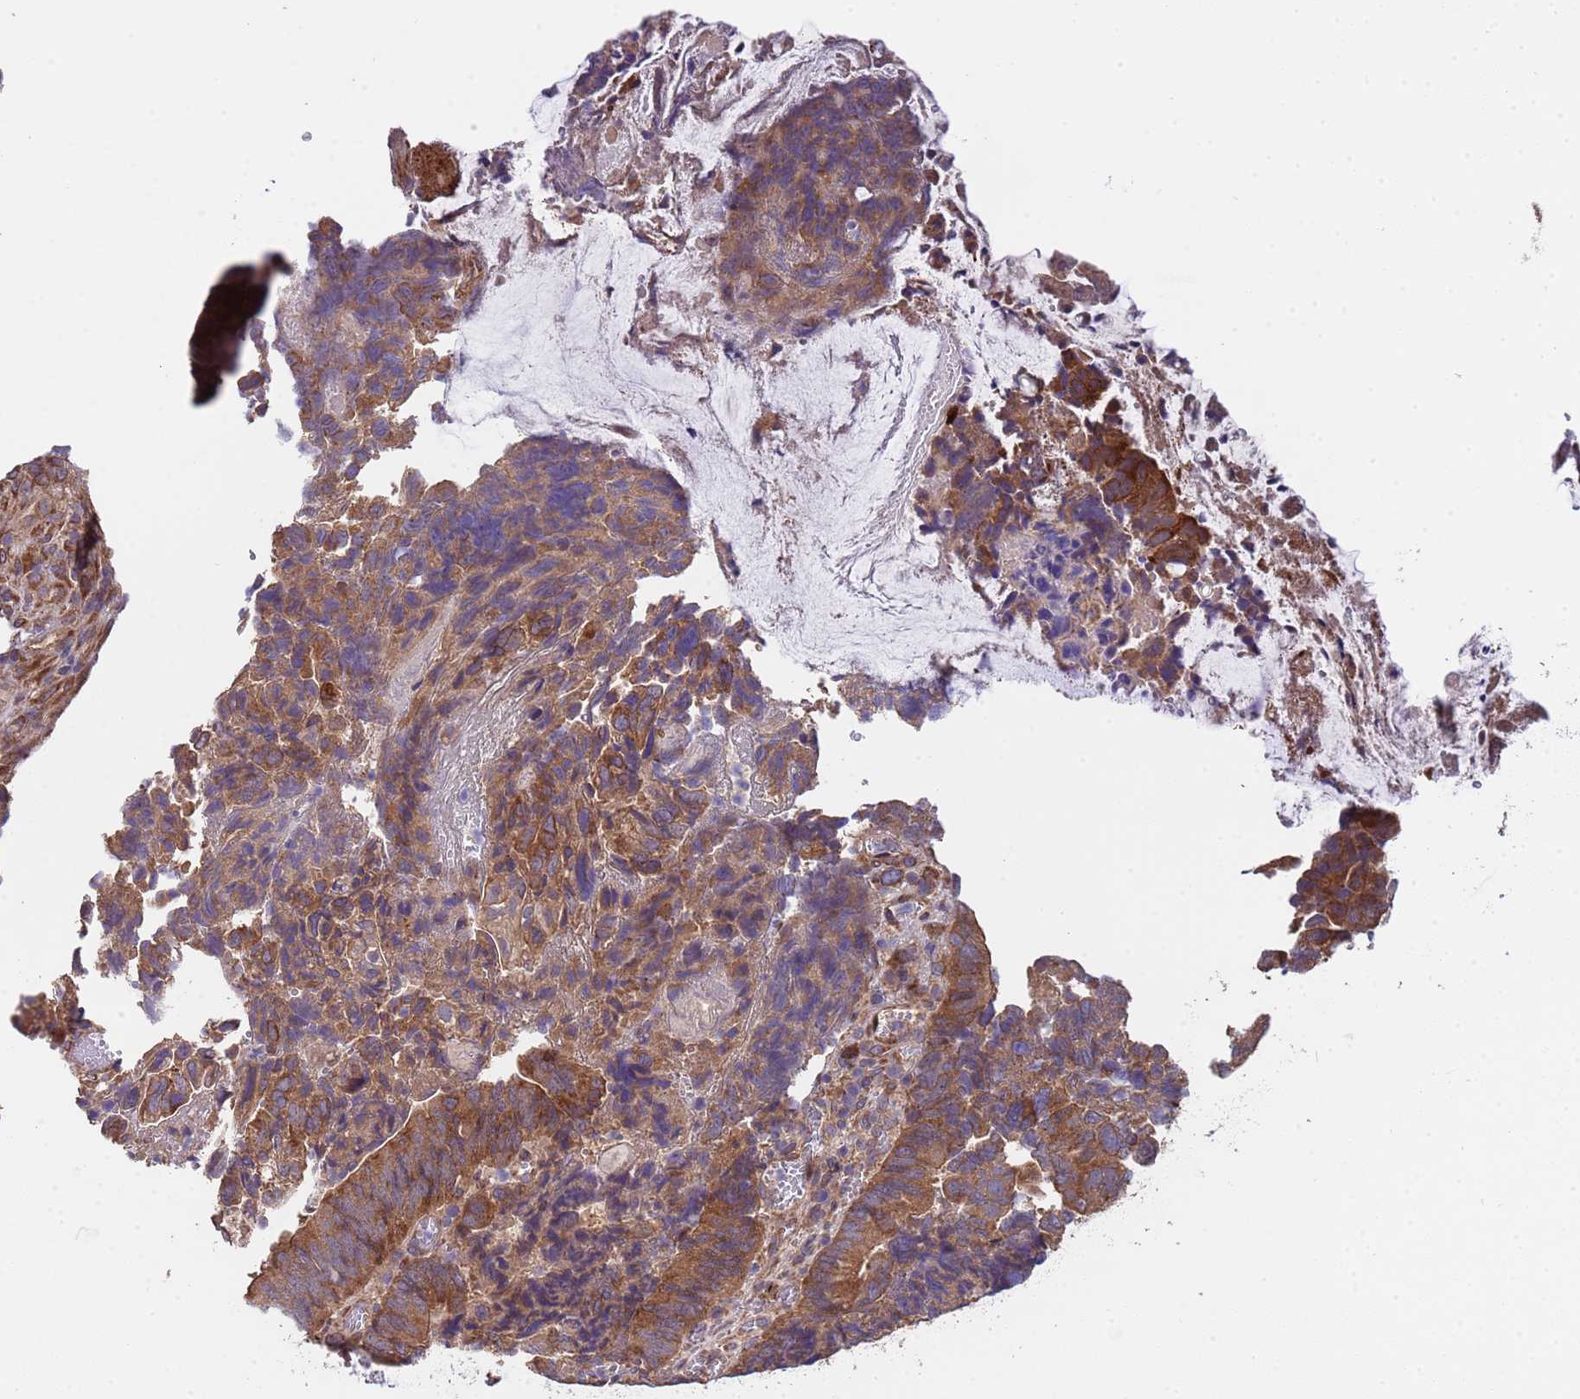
{"staining": {"intensity": "strong", "quantity": ">75%", "location": "cytoplasmic/membranous"}, "tissue": "colorectal cancer", "cell_type": "Tumor cells", "image_type": "cancer", "snomed": [{"axis": "morphology", "description": "Adenocarcinoma, NOS"}, {"axis": "topography", "description": "Colon"}], "caption": "Strong cytoplasmic/membranous staining is appreciated in approximately >75% of tumor cells in colorectal cancer. Using DAB (brown) and hematoxylin (blue) stains, captured at high magnification using brightfield microscopy.", "gene": "EEF1AKMT1", "patient": {"sex": "female", "age": 67}}